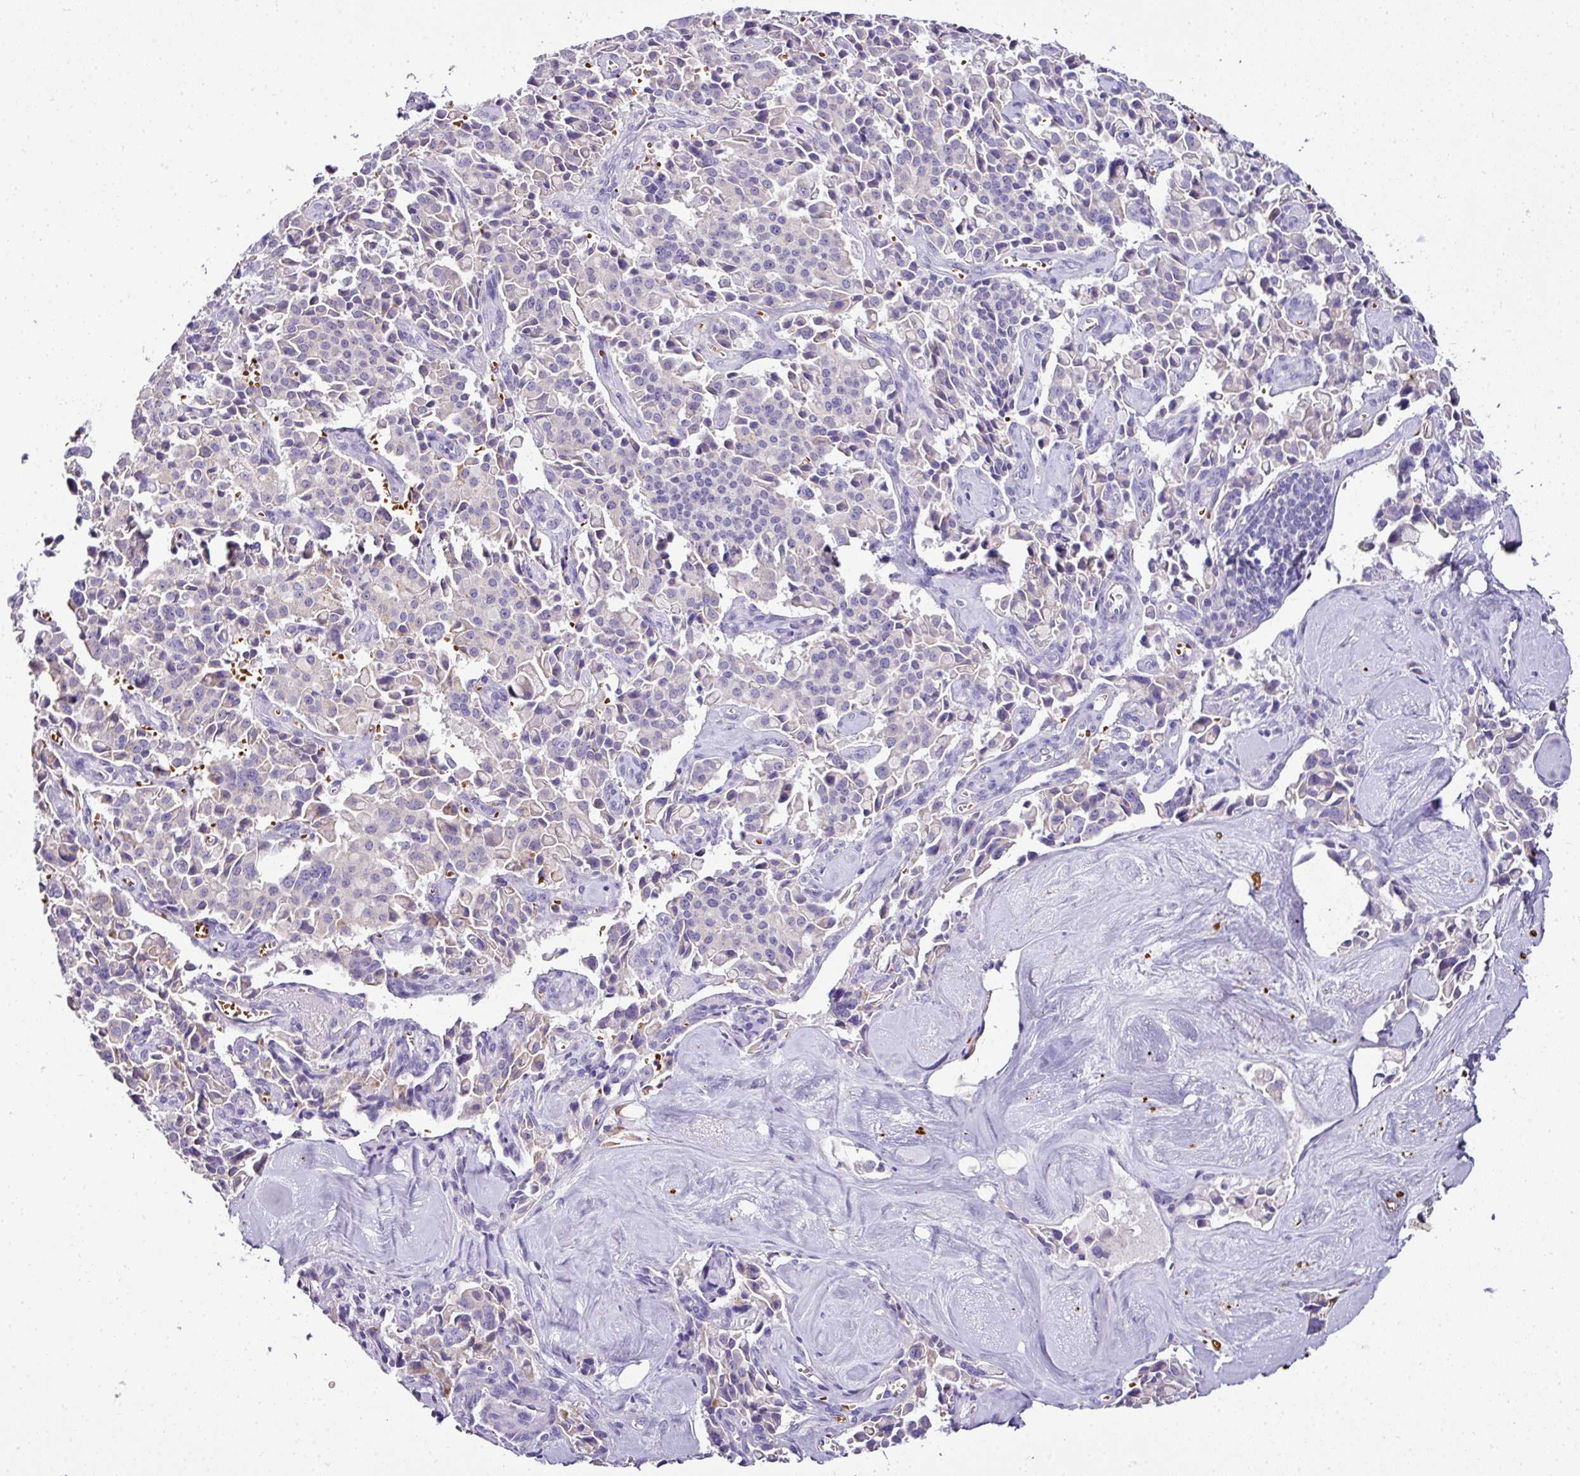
{"staining": {"intensity": "negative", "quantity": "none", "location": "none"}, "tissue": "pancreatic cancer", "cell_type": "Tumor cells", "image_type": "cancer", "snomed": [{"axis": "morphology", "description": "Adenocarcinoma, NOS"}, {"axis": "topography", "description": "Pancreas"}], "caption": "A high-resolution photomicrograph shows IHC staining of adenocarcinoma (pancreatic), which reveals no significant positivity in tumor cells.", "gene": "NAPSA", "patient": {"sex": "male", "age": 65}}